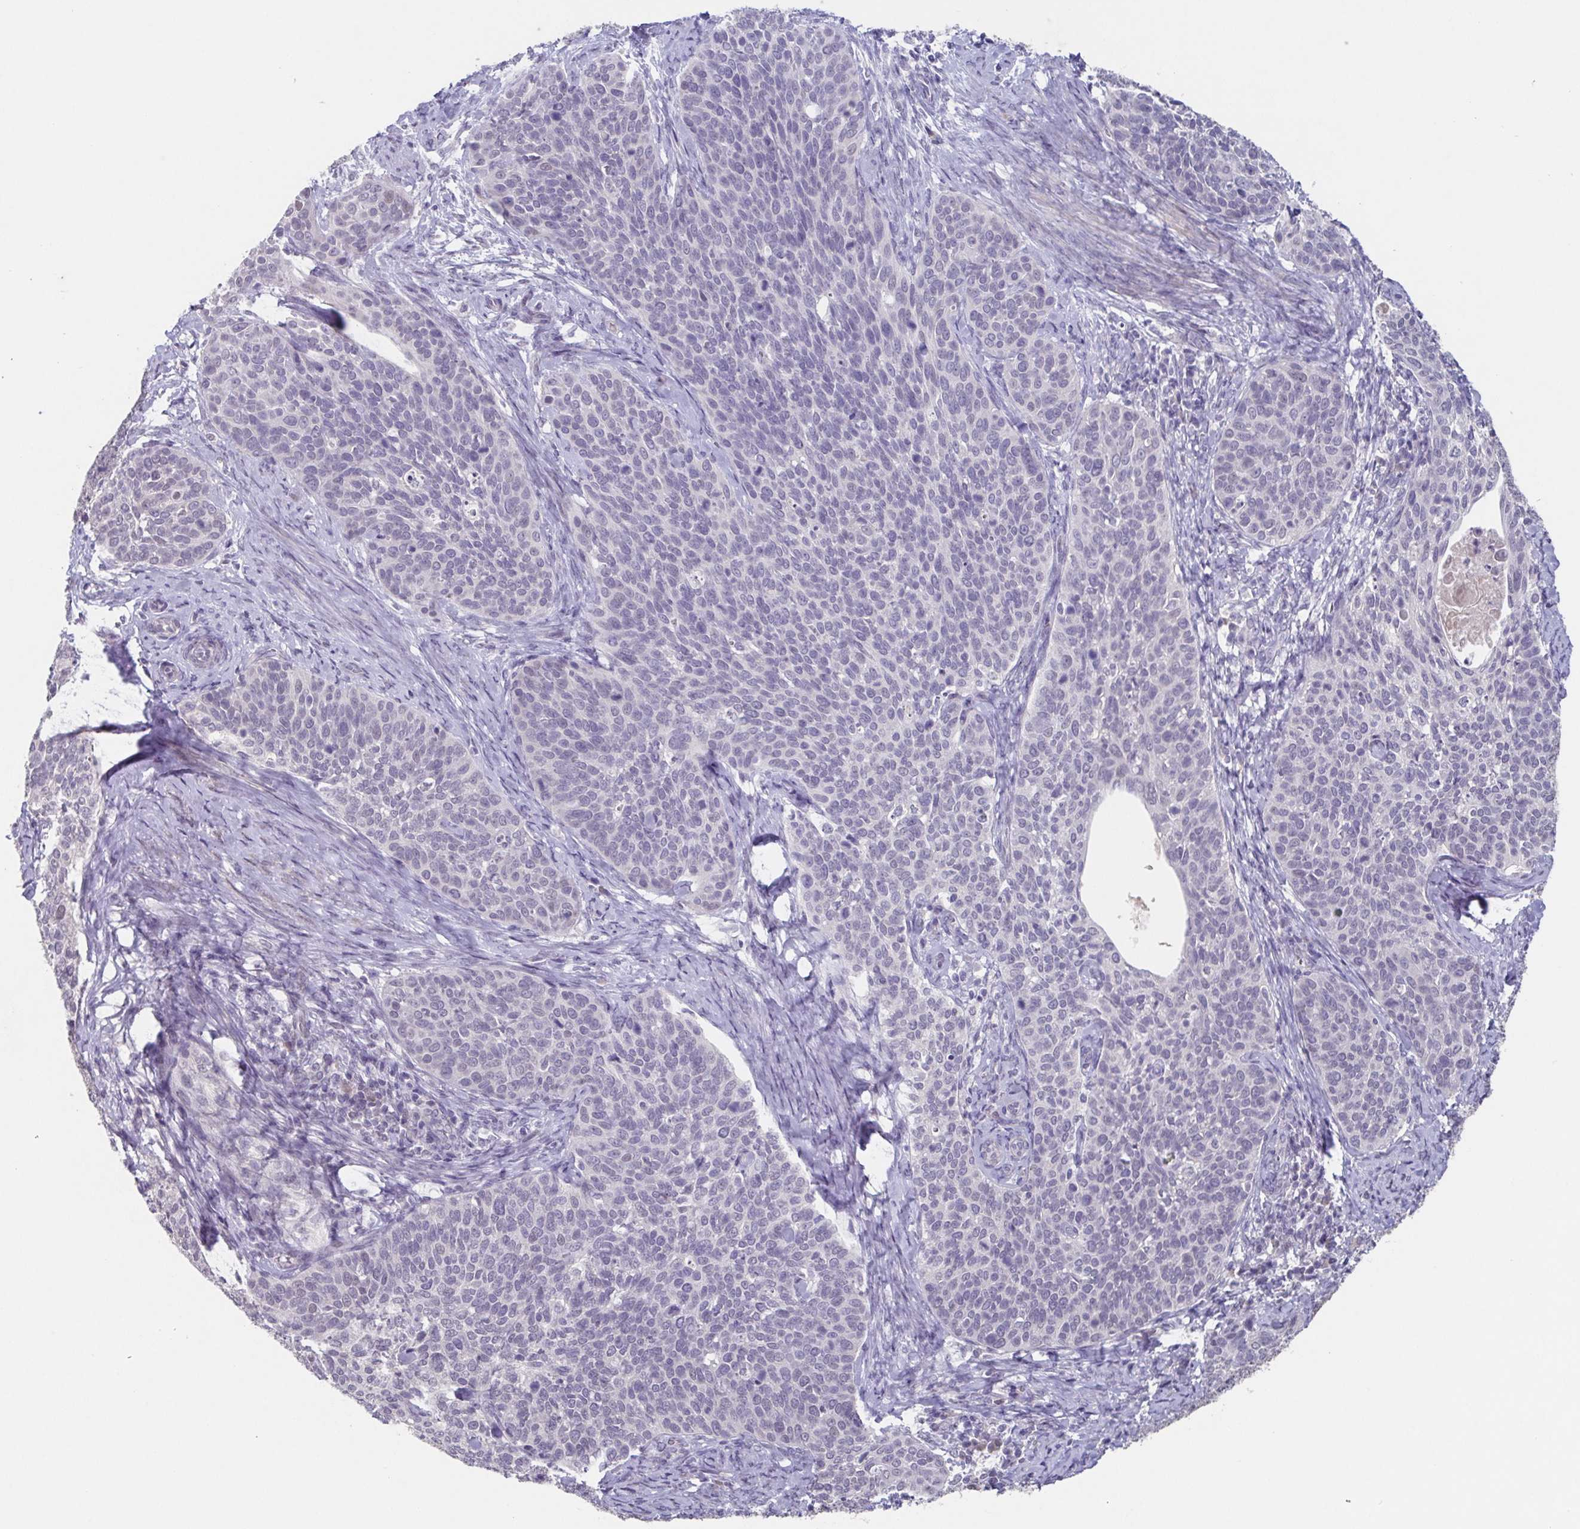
{"staining": {"intensity": "negative", "quantity": "none", "location": "none"}, "tissue": "cervical cancer", "cell_type": "Tumor cells", "image_type": "cancer", "snomed": [{"axis": "morphology", "description": "Squamous cell carcinoma, NOS"}, {"axis": "topography", "description": "Cervix"}], "caption": "This is an immunohistochemistry histopathology image of cervical cancer. There is no positivity in tumor cells.", "gene": "GHRL", "patient": {"sex": "female", "age": 69}}